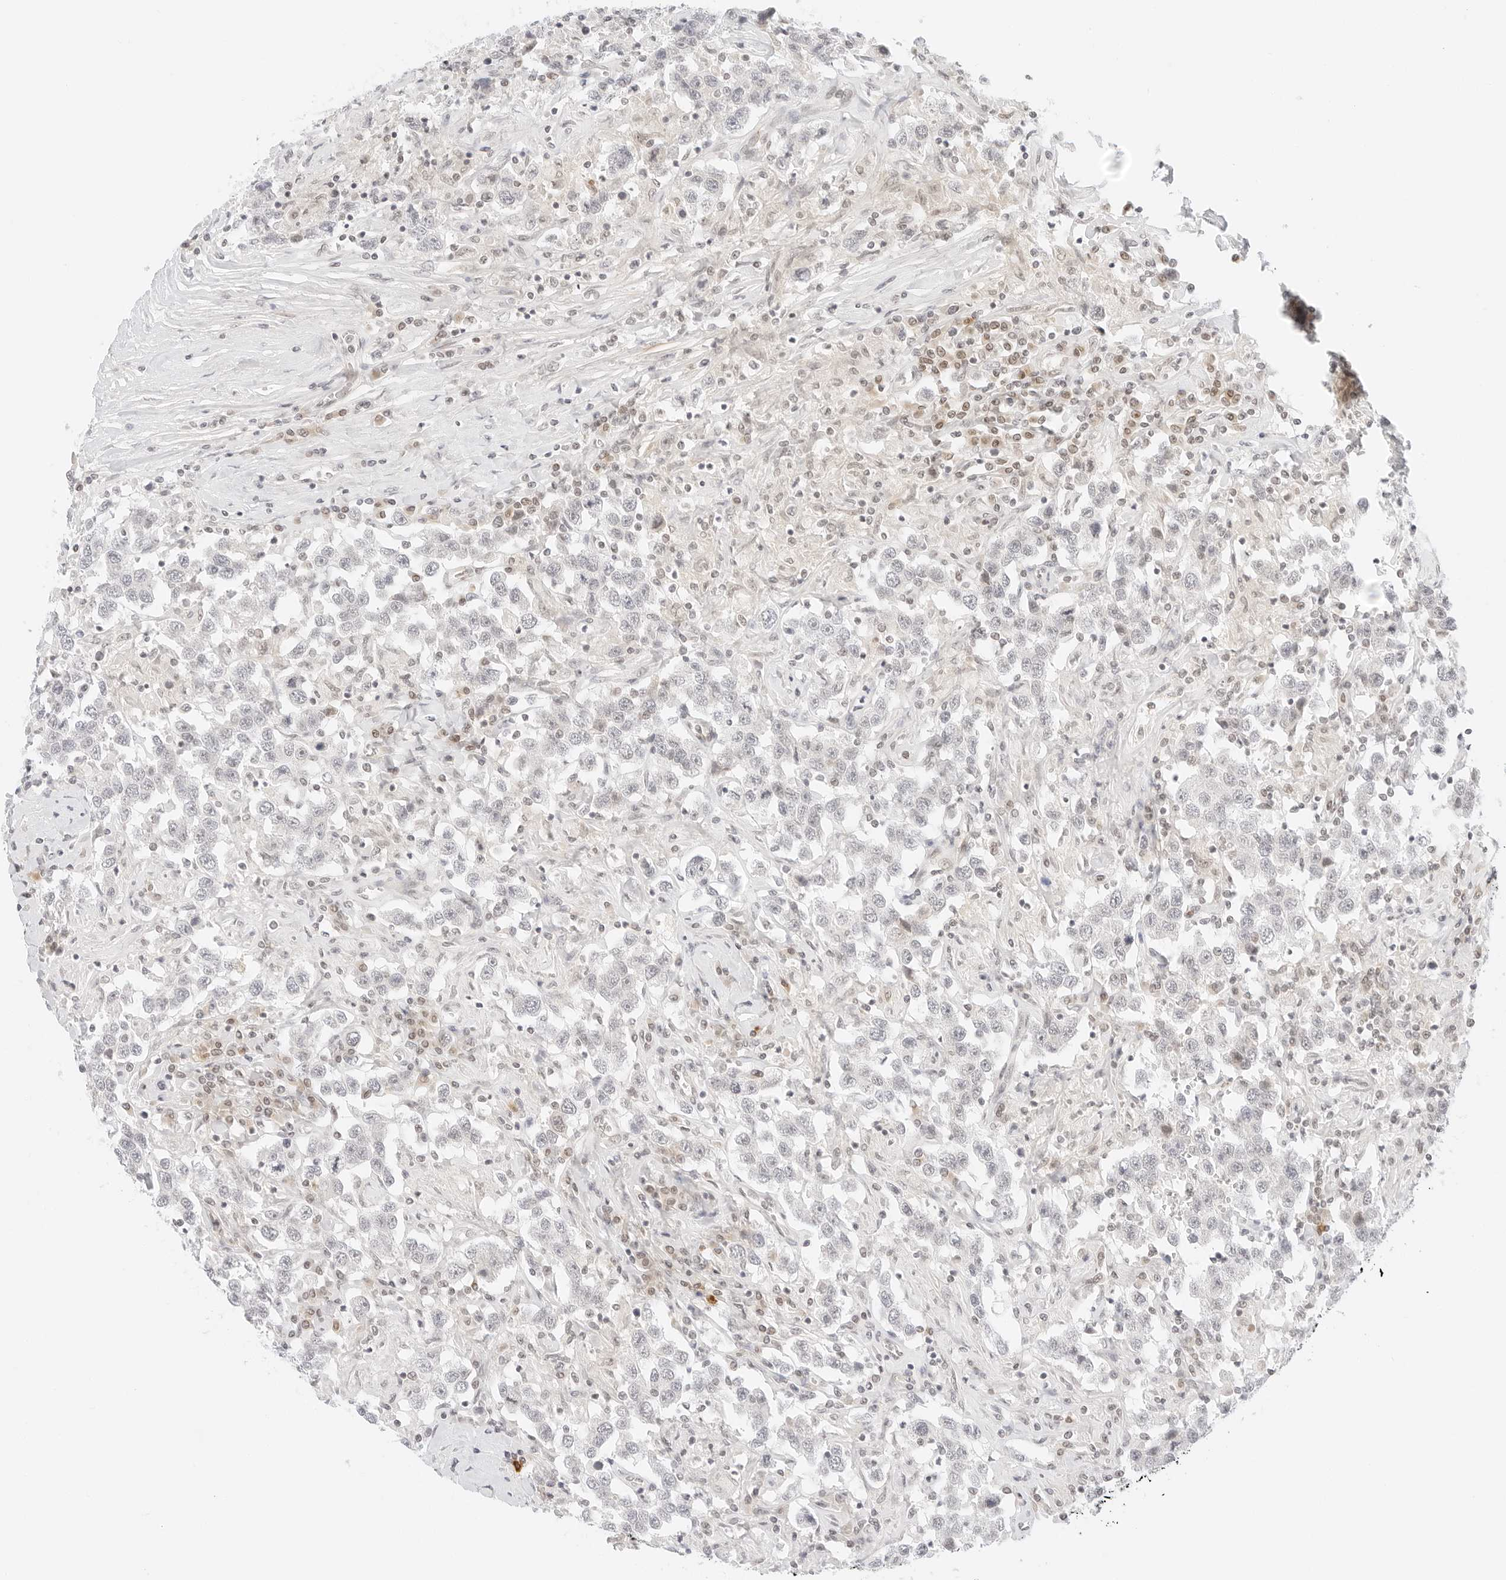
{"staining": {"intensity": "negative", "quantity": "none", "location": "none"}, "tissue": "testis cancer", "cell_type": "Tumor cells", "image_type": "cancer", "snomed": [{"axis": "morphology", "description": "Seminoma, NOS"}, {"axis": "topography", "description": "Testis"}], "caption": "This is an immunohistochemistry image of testis cancer. There is no expression in tumor cells.", "gene": "POLR3C", "patient": {"sex": "male", "age": 41}}